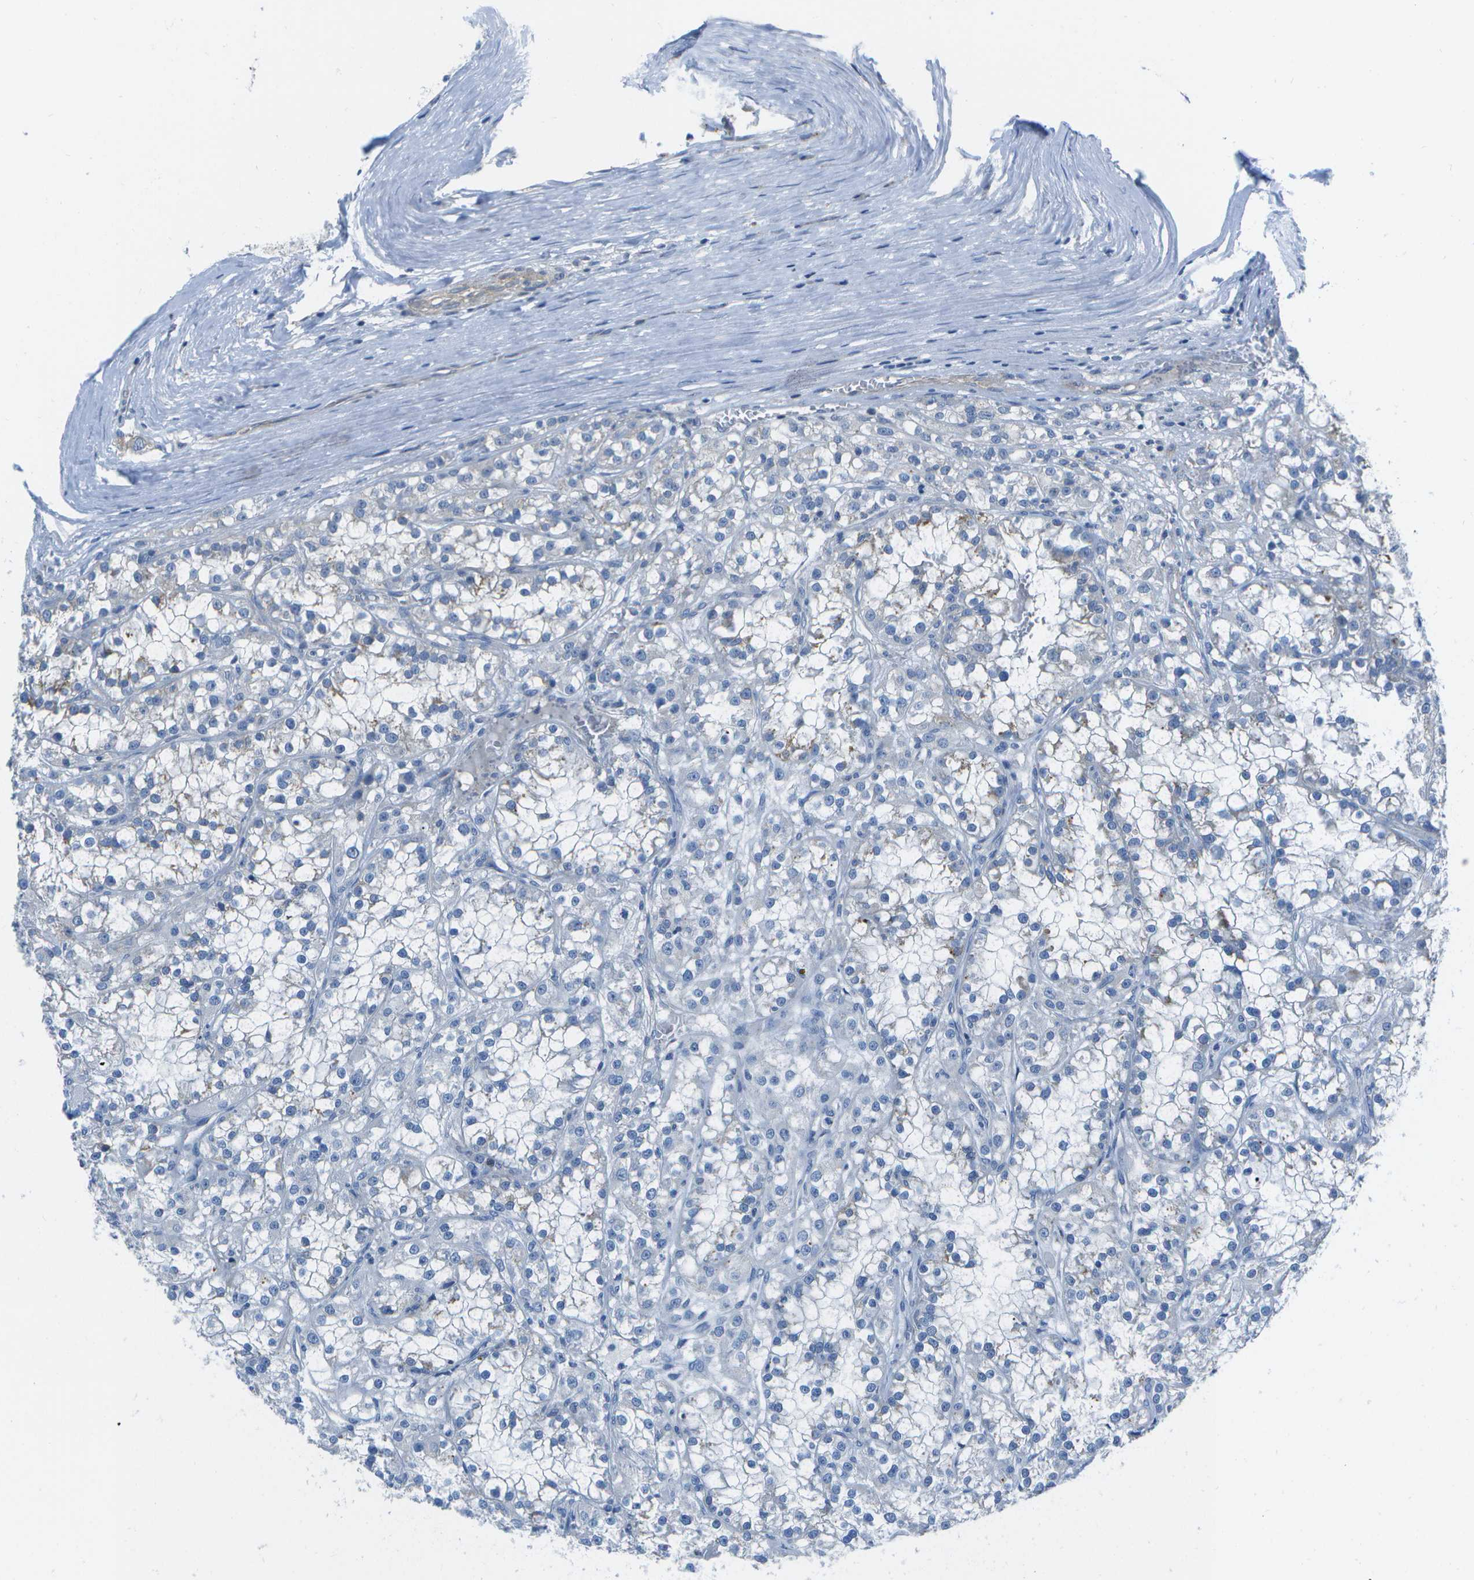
{"staining": {"intensity": "negative", "quantity": "none", "location": "none"}, "tissue": "renal cancer", "cell_type": "Tumor cells", "image_type": "cancer", "snomed": [{"axis": "morphology", "description": "Adenocarcinoma, NOS"}, {"axis": "topography", "description": "Kidney"}], "caption": "A photomicrograph of adenocarcinoma (renal) stained for a protein exhibits no brown staining in tumor cells. Nuclei are stained in blue.", "gene": "DCT", "patient": {"sex": "female", "age": 52}}